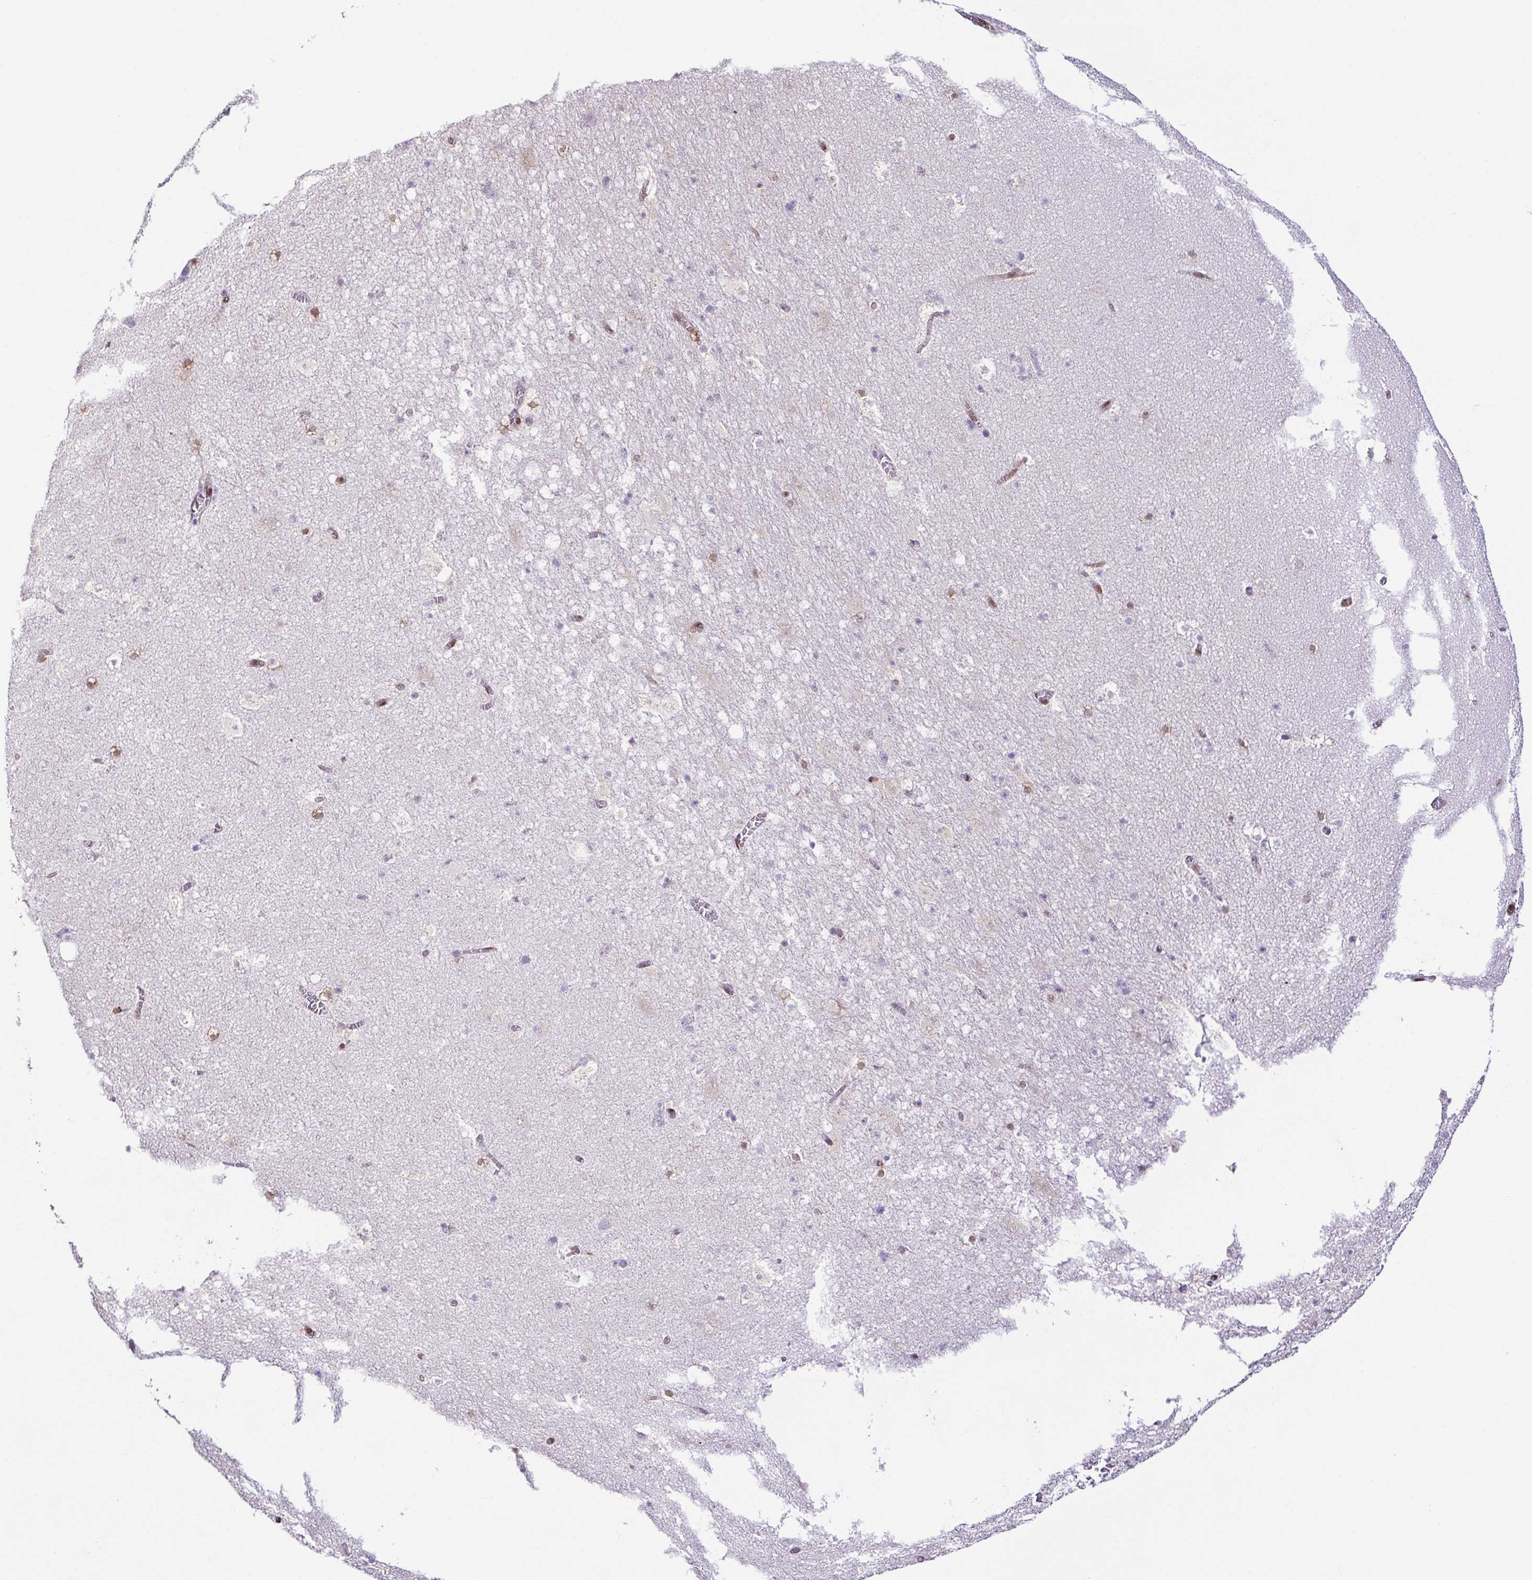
{"staining": {"intensity": "negative", "quantity": "none", "location": "none"}, "tissue": "hippocampus", "cell_type": "Glial cells", "image_type": "normal", "snomed": [{"axis": "morphology", "description": "Normal tissue, NOS"}, {"axis": "topography", "description": "Hippocampus"}], "caption": "Glial cells are negative for brown protein staining in normal hippocampus. (Immunohistochemistry (ihc), brightfield microscopy, high magnification).", "gene": "PSMB9", "patient": {"sex": "female", "age": 42}}